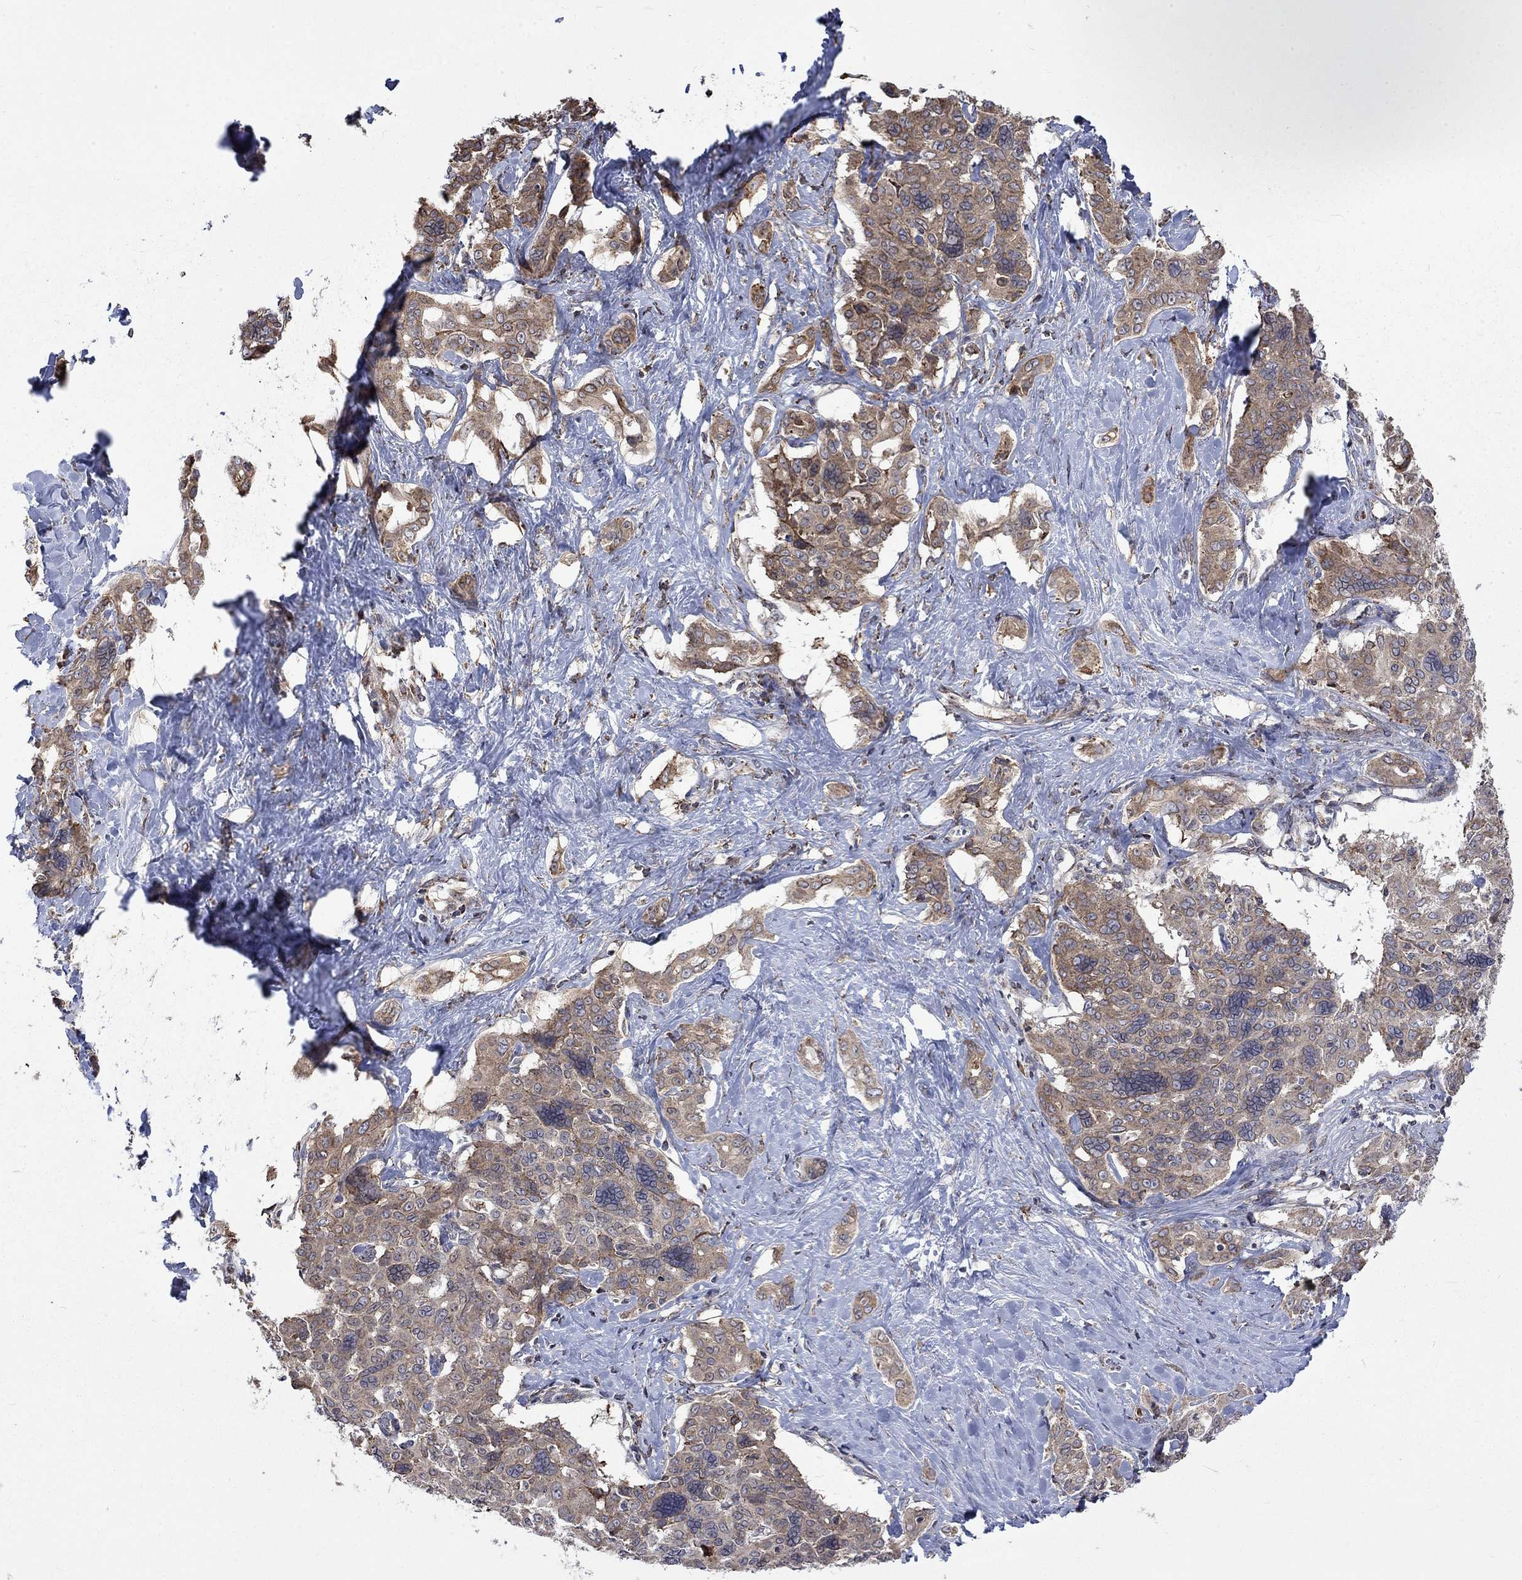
{"staining": {"intensity": "weak", "quantity": ">75%", "location": "cytoplasmic/membranous"}, "tissue": "liver cancer", "cell_type": "Tumor cells", "image_type": "cancer", "snomed": [{"axis": "morphology", "description": "Cholangiocarcinoma"}, {"axis": "topography", "description": "Liver"}], "caption": "This is a micrograph of immunohistochemistry staining of cholangiocarcinoma (liver), which shows weak positivity in the cytoplasmic/membranous of tumor cells.", "gene": "ESRRA", "patient": {"sex": "female", "age": 47}}